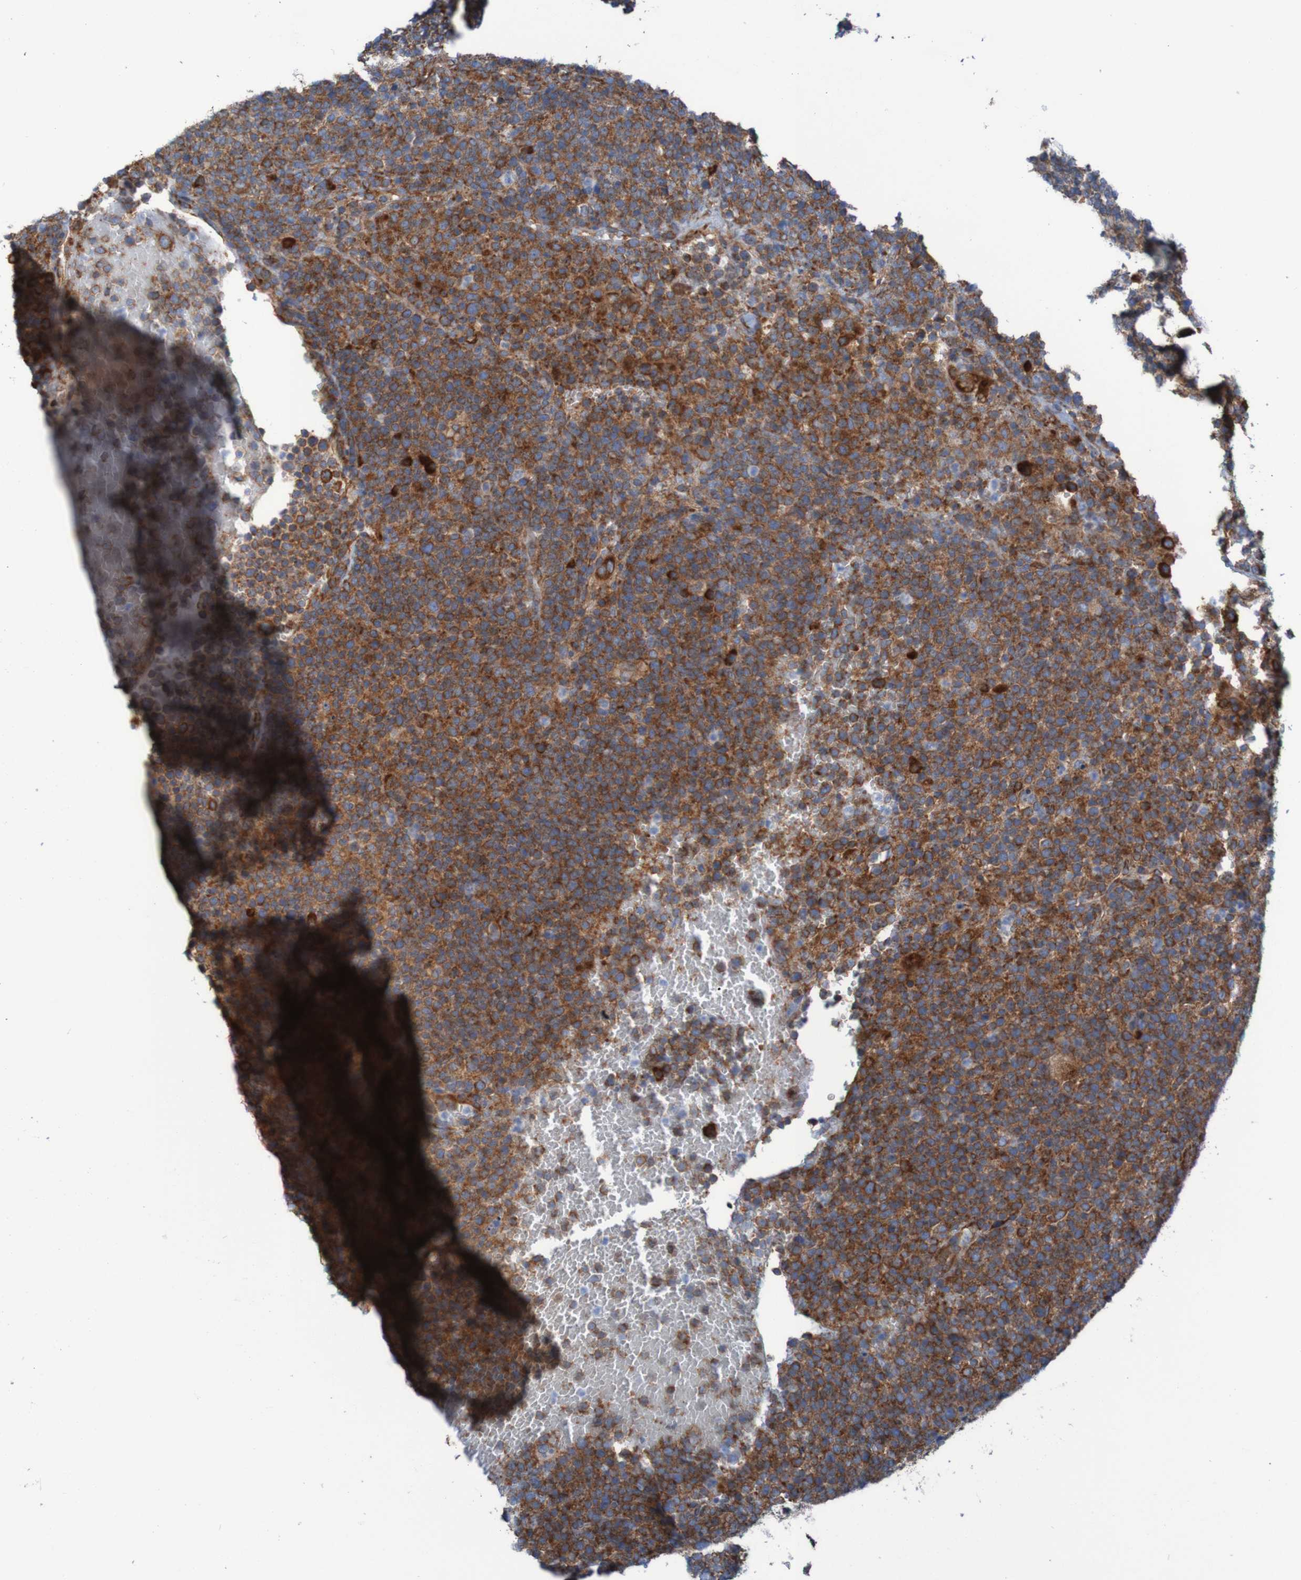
{"staining": {"intensity": "strong", "quantity": ">75%", "location": "cytoplasmic/membranous"}, "tissue": "lymphoma", "cell_type": "Tumor cells", "image_type": "cancer", "snomed": [{"axis": "morphology", "description": "Malignant lymphoma, non-Hodgkin's type, High grade"}, {"axis": "topography", "description": "Lymph node"}], "caption": "Human high-grade malignant lymphoma, non-Hodgkin's type stained with a protein marker demonstrates strong staining in tumor cells.", "gene": "RPL10", "patient": {"sex": "male", "age": 61}}